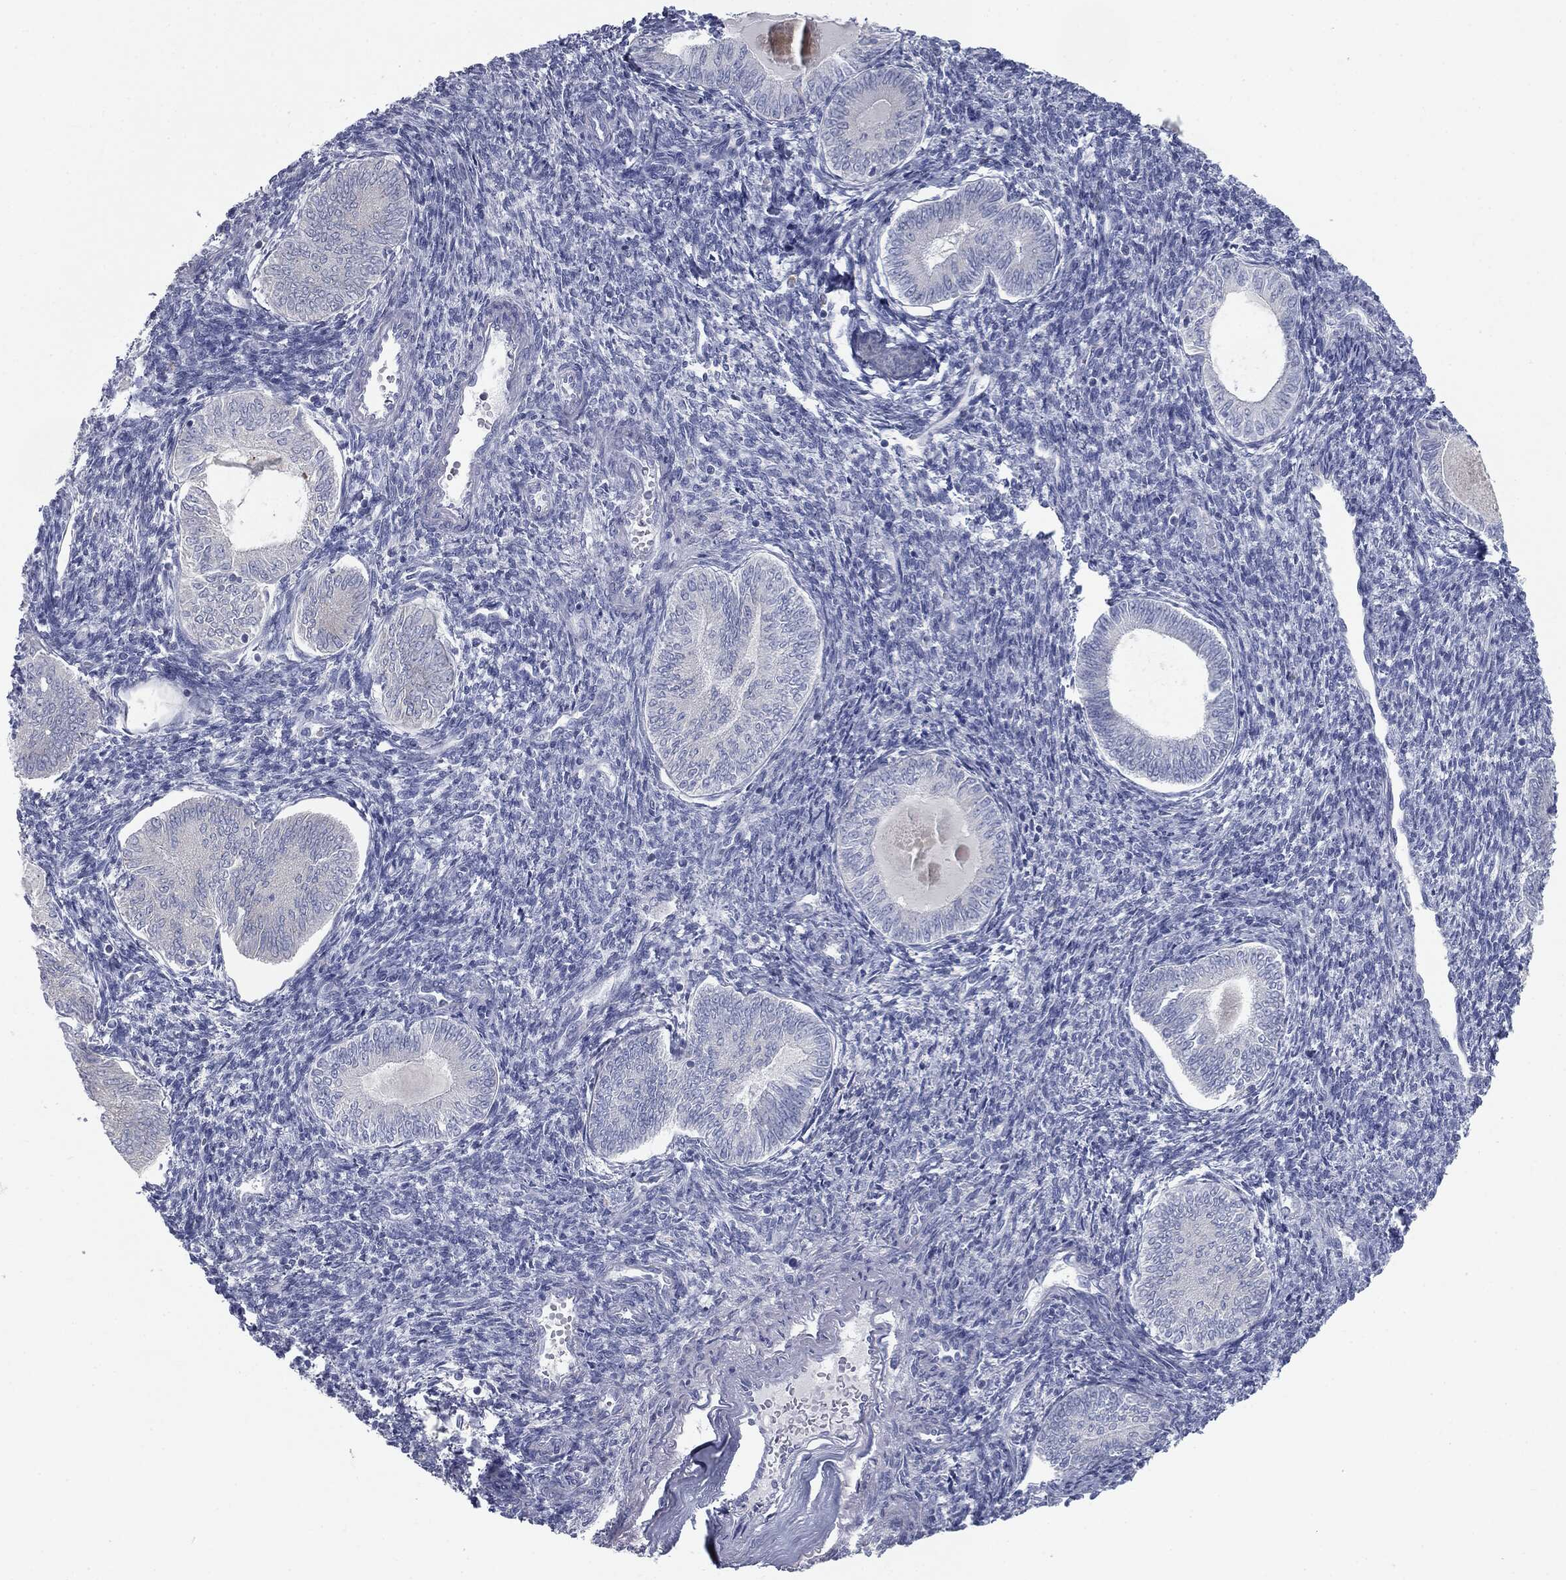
{"staining": {"intensity": "negative", "quantity": "none", "location": "none"}, "tissue": "endometrial cancer", "cell_type": "Tumor cells", "image_type": "cancer", "snomed": [{"axis": "morphology", "description": "Carcinoma, NOS"}, {"axis": "topography", "description": "Uterus"}], "caption": "The image shows no significant expression in tumor cells of endometrial cancer (carcinoma).", "gene": "CAV3", "patient": {"sex": "female", "age": 76}}